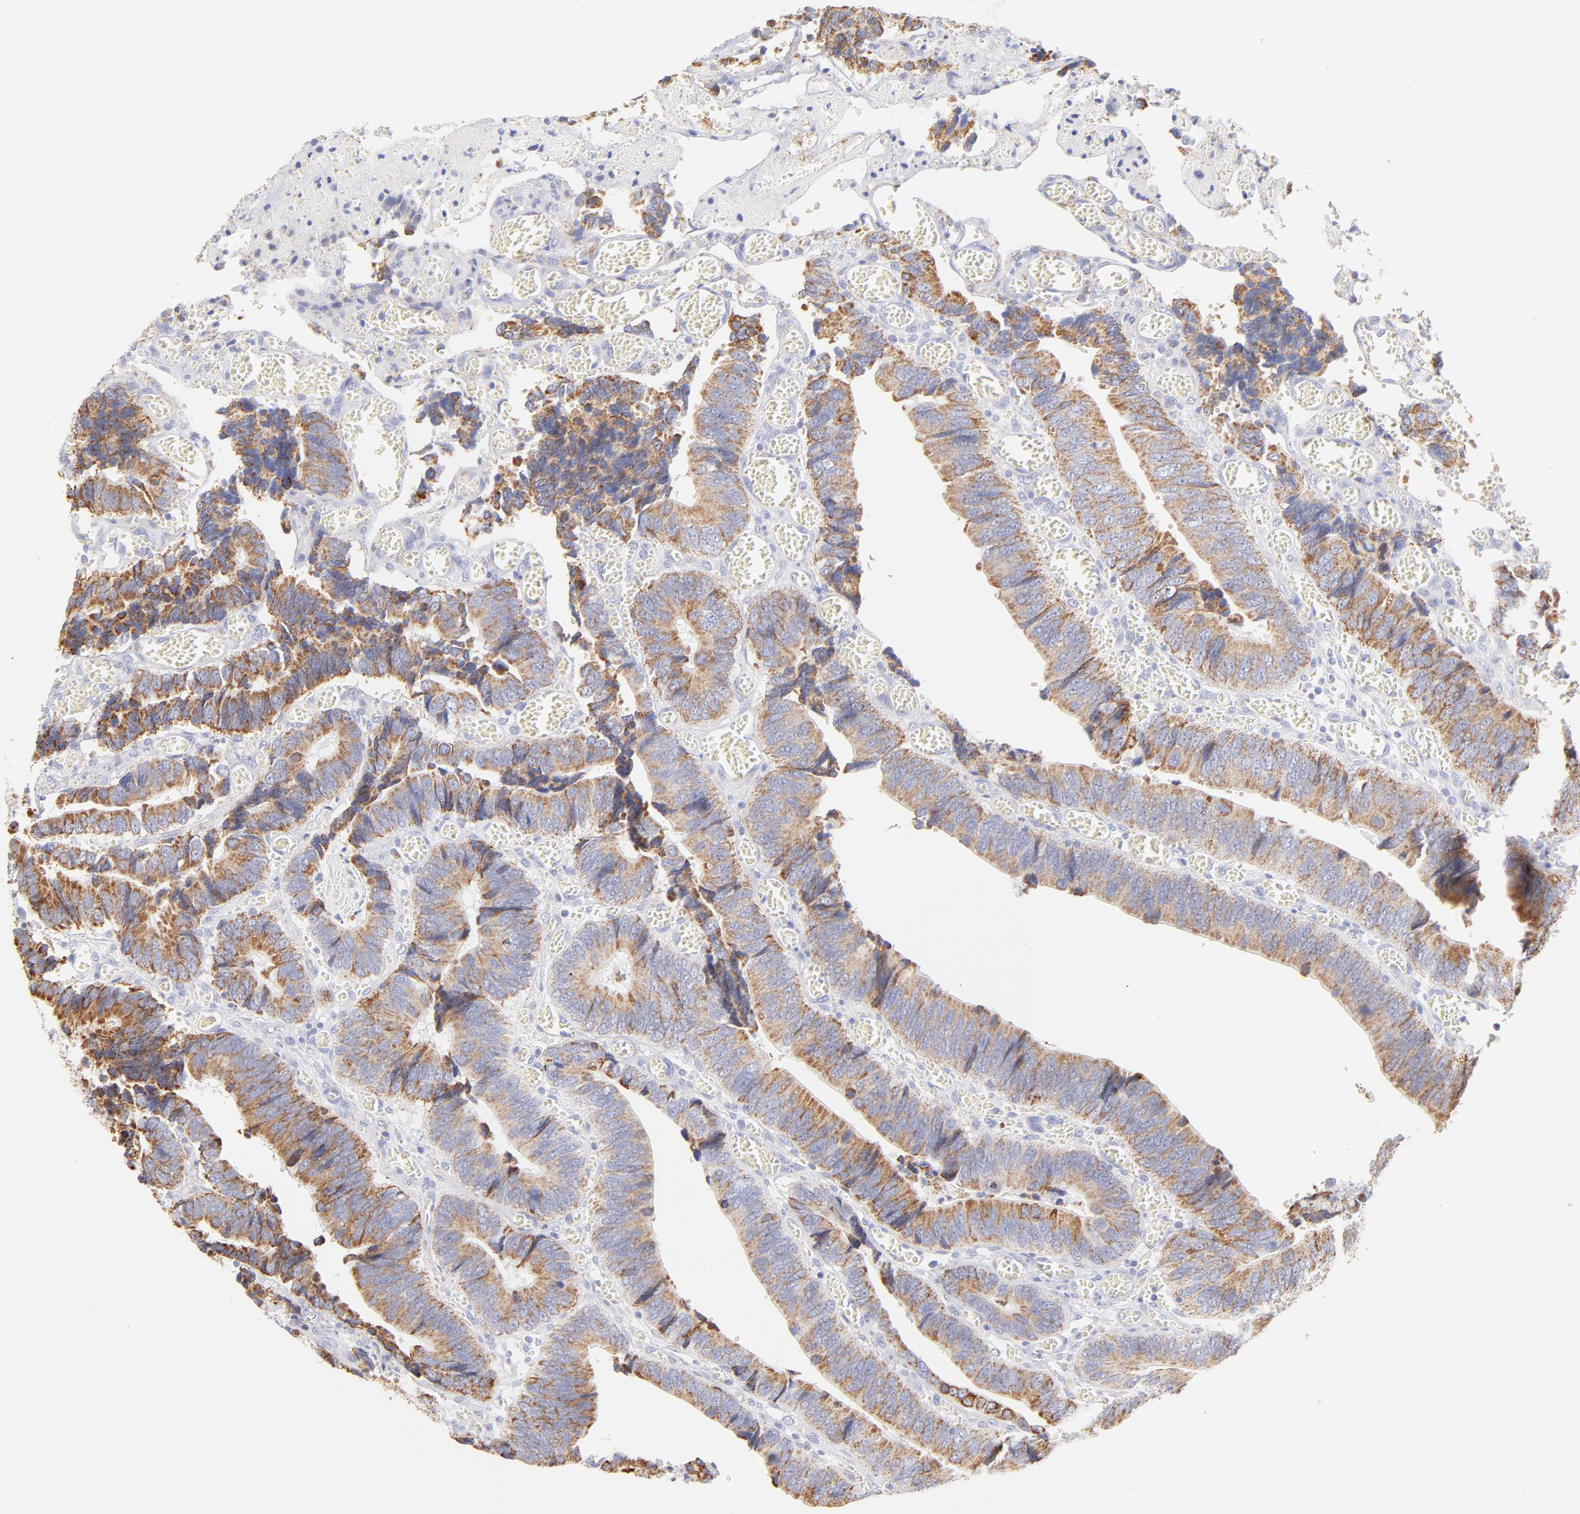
{"staining": {"intensity": "moderate", "quantity": ">75%", "location": "cytoplasmic/membranous"}, "tissue": "colorectal cancer", "cell_type": "Tumor cells", "image_type": "cancer", "snomed": [{"axis": "morphology", "description": "Adenocarcinoma, NOS"}, {"axis": "topography", "description": "Colon"}], "caption": "About >75% of tumor cells in adenocarcinoma (colorectal) demonstrate moderate cytoplasmic/membranous protein positivity as visualized by brown immunohistochemical staining.", "gene": "AIFM1", "patient": {"sex": "male", "age": 72}}